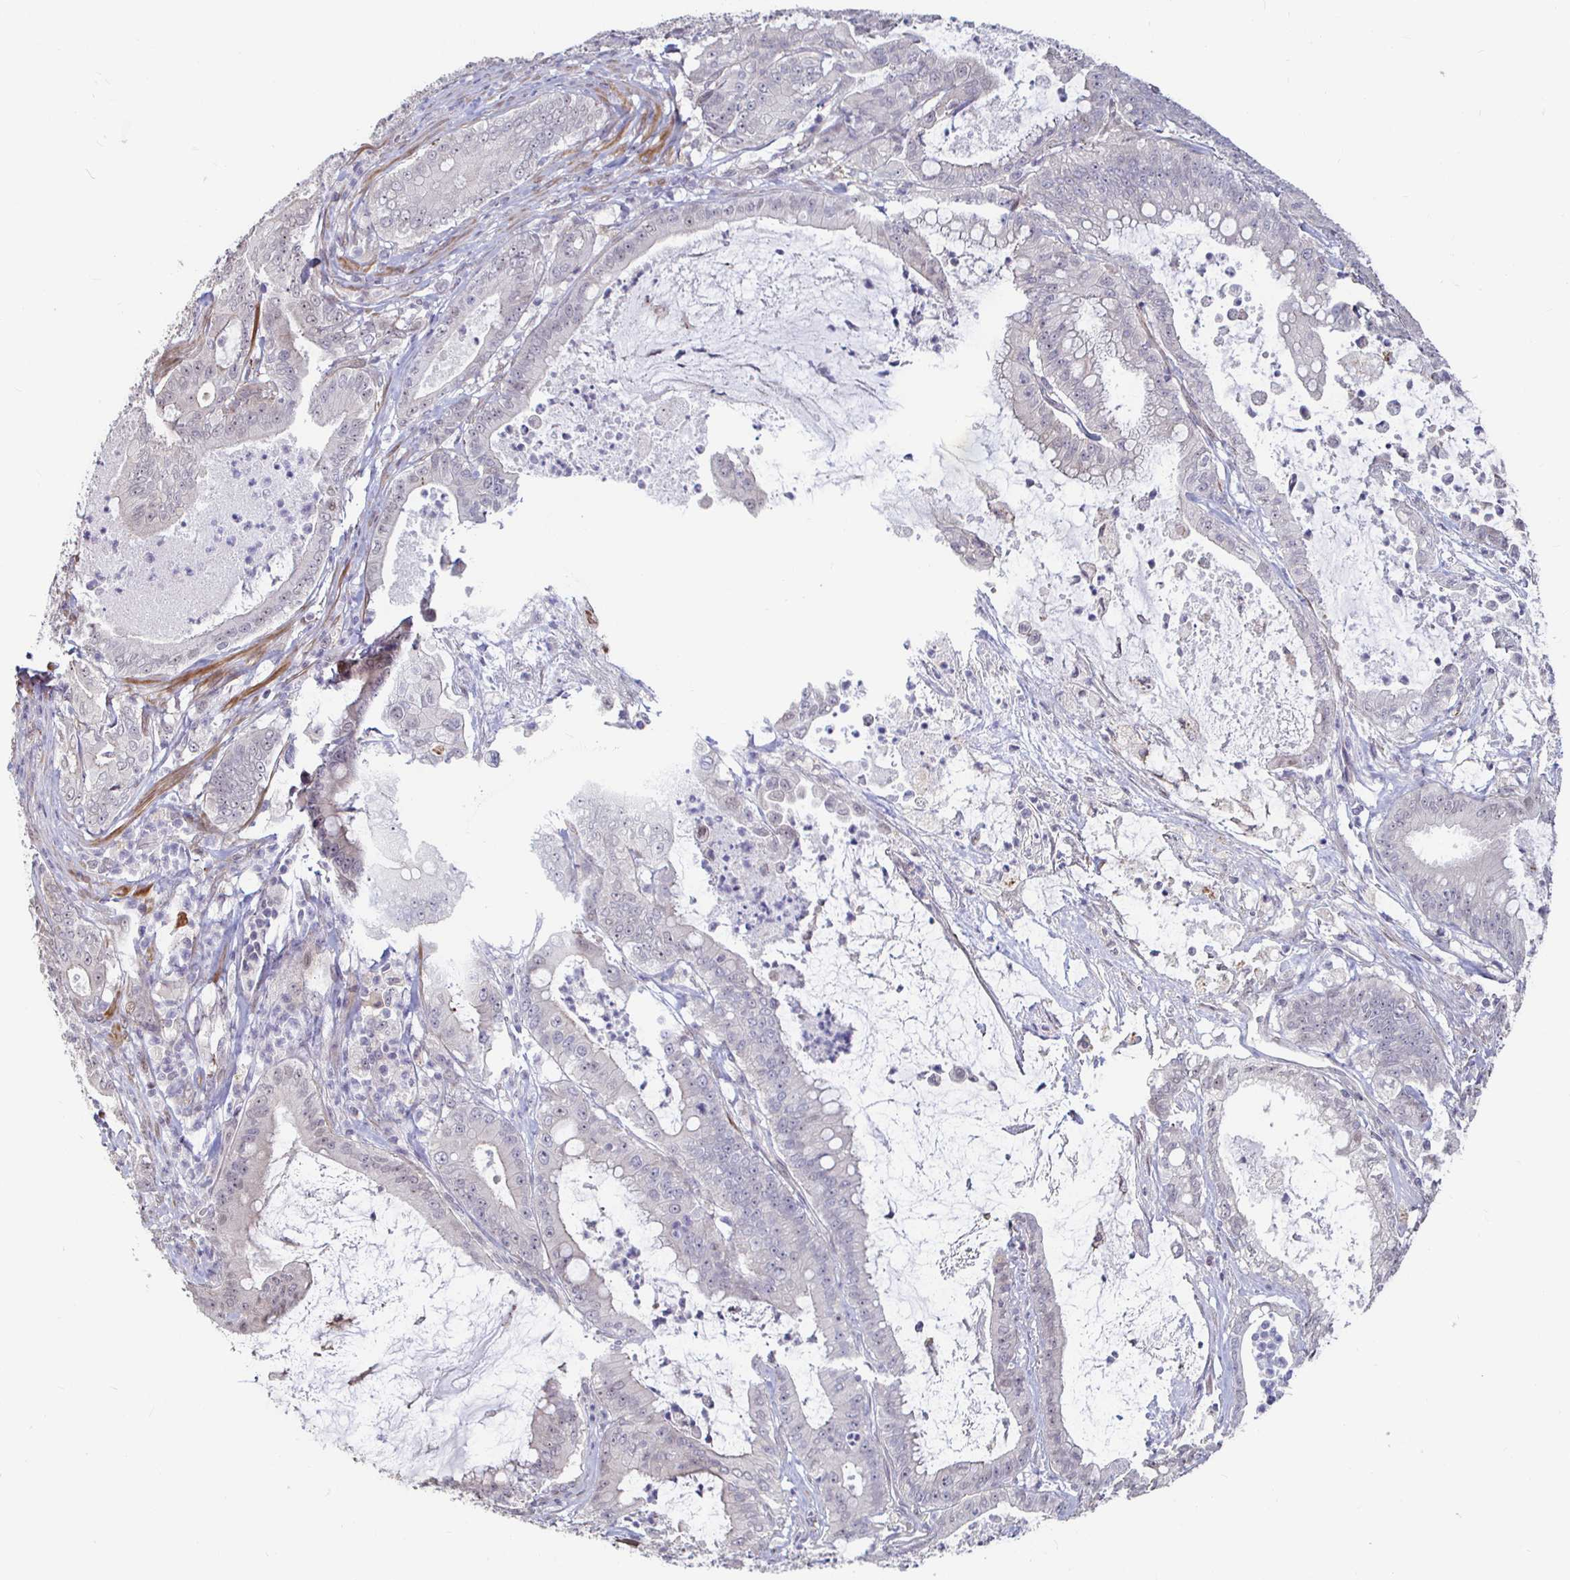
{"staining": {"intensity": "negative", "quantity": "none", "location": "none"}, "tissue": "pancreatic cancer", "cell_type": "Tumor cells", "image_type": "cancer", "snomed": [{"axis": "morphology", "description": "Adenocarcinoma, NOS"}, {"axis": "topography", "description": "Pancreas"}], "caption": "There is no significant expression in tumor cells of pancreatic cancer.", "gene": "CAPN11", "patient": {"sex": "male", "age": 71}}